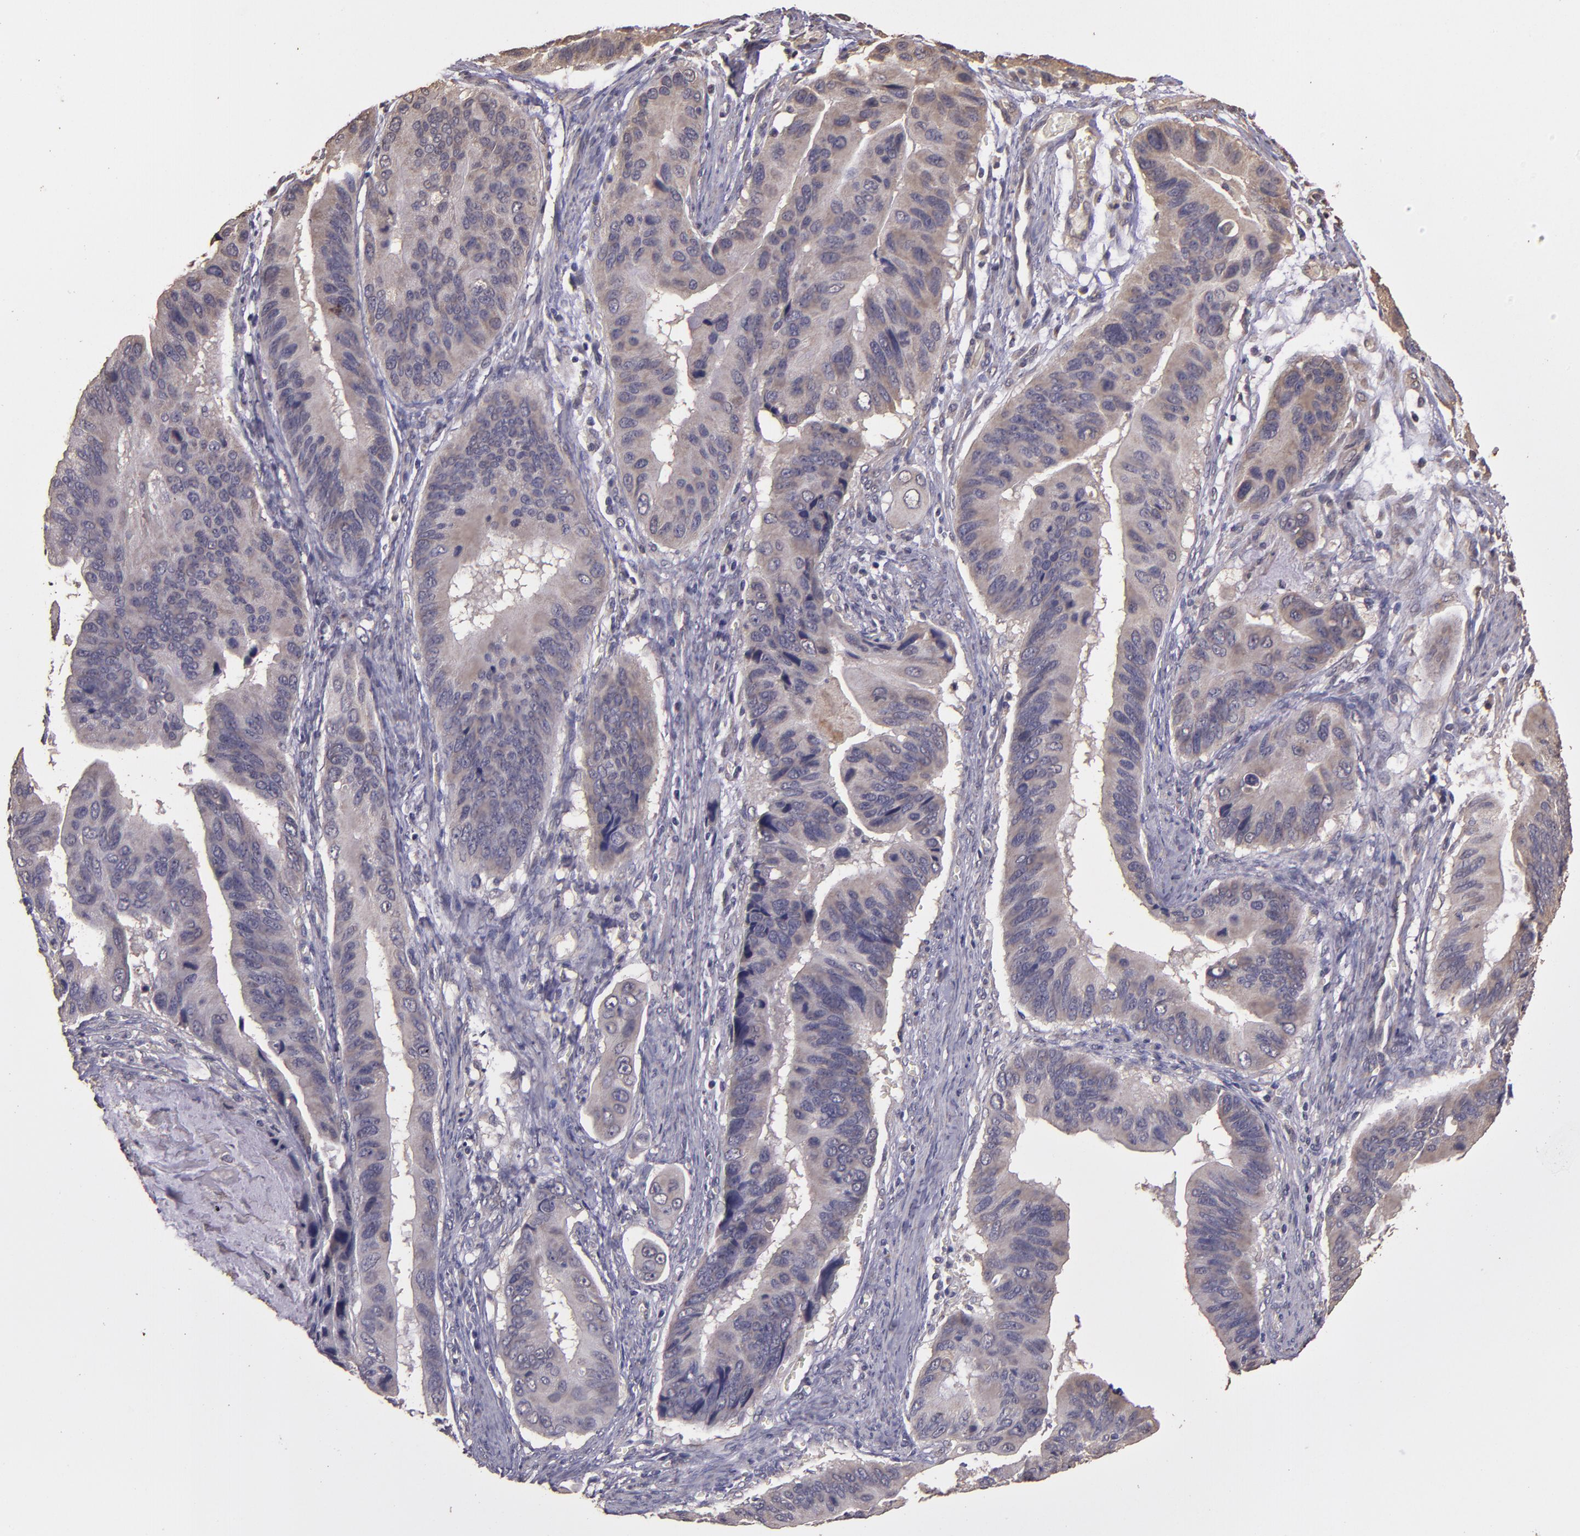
{"staining": {"intensity": "weak", "quantity": ">75%", "location": "cytoplasmic/membranous"}, "tissue": "stomach cancer", "cell_type": "Tumor cells", "image_type": "cancer", "snomed": [{"axis": "morphology", "description": "Adenocarcinoma, NOS"}, {"axis": "topography", "description": "Stomach, upper"}], "caption": "IHC staining of adenocarcinoma (stomach), which displays low levels of weak cytoplasmic/membranous positivity in about >75% of tumor cells indicating weak cytoplasmic/membranous protein staining. The staining was performed using DAB (3,3'-diaminobenzidine) (brown) for protein detection and nuclei were counterstained in hematoxylin (blue).", "gene": "HECTD1", "patient": {"sex": "male", "age": 80}}